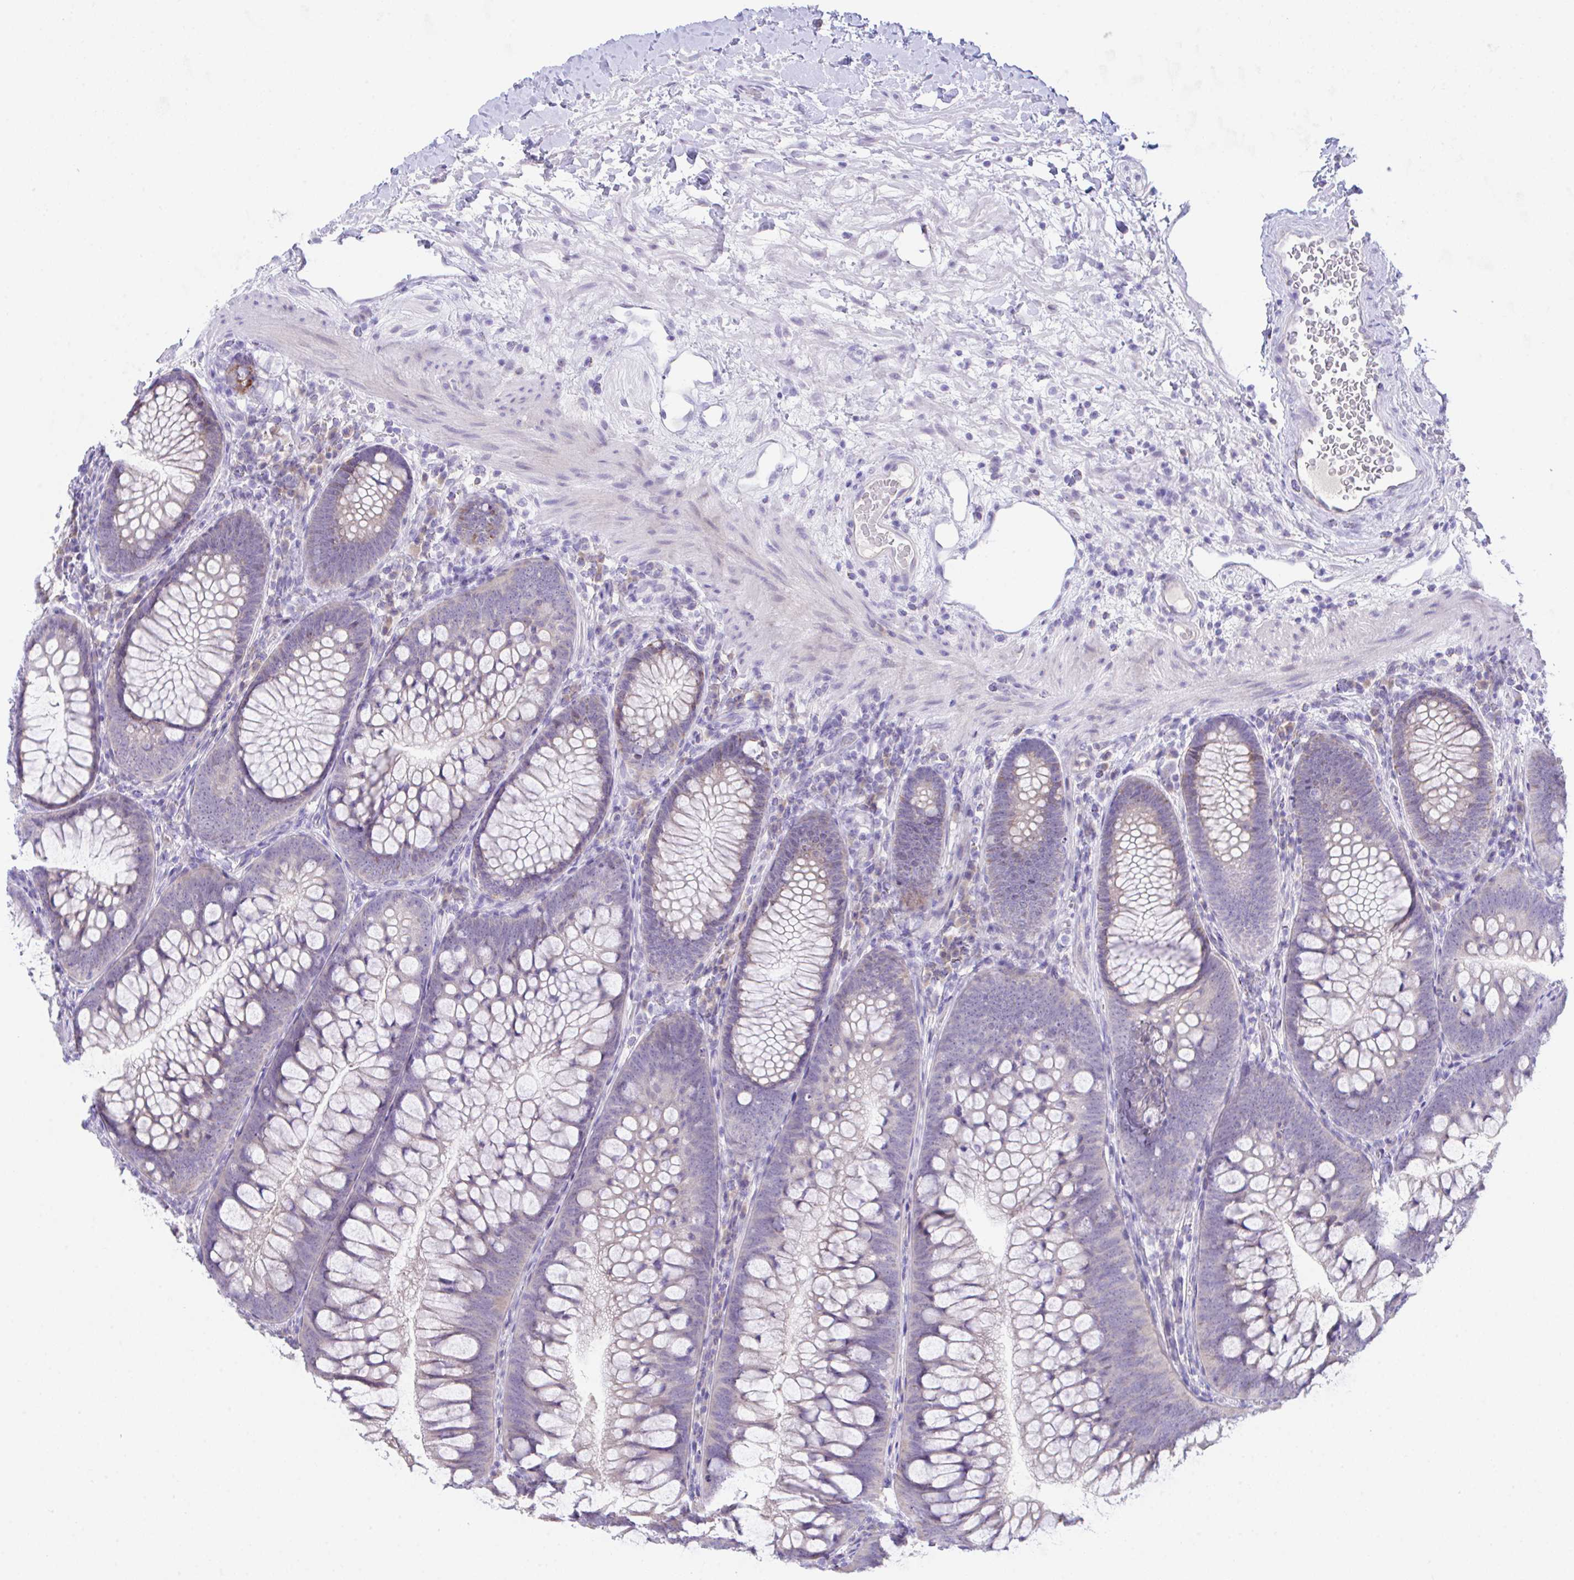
{"staining": {"intensity": "negative", "quantity": "none", "location": "none"}, "tissue": "colon", "cell_type": "Endothelial cells", "image_type": "normal", "snomed": [{"axis": "morphology", "description": "Normal tissue, NOS"}, {"axis": "morphology", "description": "Adenoma, NOS"}, {"axis": "topography", "description": "Soft tissue"}, {"axis": "topography", "description": "Colon"}], "caption": "Immunohistochemistry histopathology image of benign colon: colon stained with DAB (3,3'-diaminobenzidine) shows no significant protein expression in endothelial cells. (DAB (3,3'-diaminobenzidine) immunohistochemistry with hematoxylin counter stain).", "gene": "HOXB4", "patient": {"sex": "male", "age": 47}}